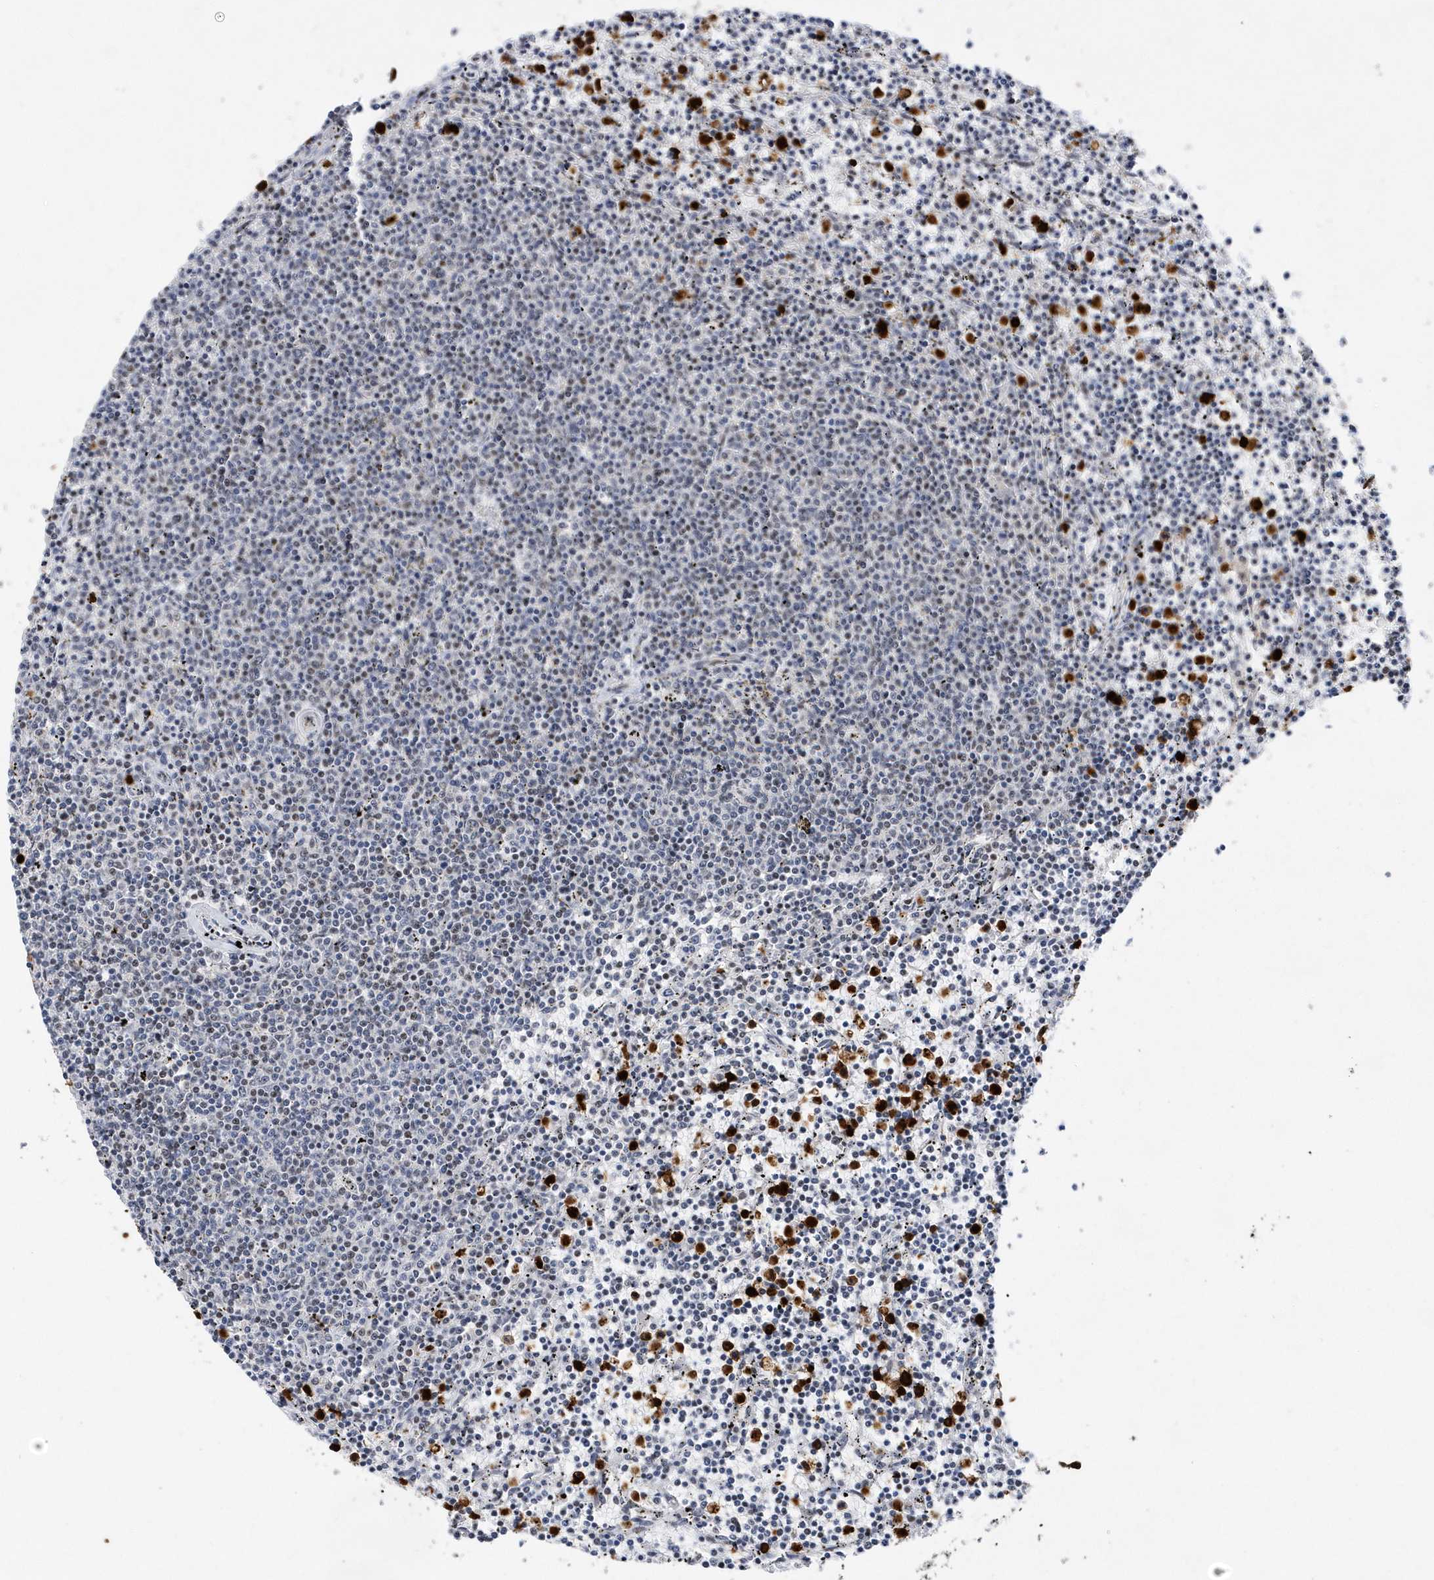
{"staining": {"intensity": "negative", "quantity": "none", "location": "none"}, "tissue": "lymphoma", "cell_type": "Tumor cells", "image_type": "cancer", "snomed": [{"axis": "morphology", "description": "Malignant lymphoma, non-Hodgkin's type, Low grade"}, {"axis": "topography", "description": "Spleen"}], "caption": "A high-resolution micrograph shows IHC staining of low-grade malignant lymphoma, non-Hodgkin's type, which displays no significant expression in tumor cells.", "gene": "RPP30", "patient": {"sex": "female", "age": 50}}